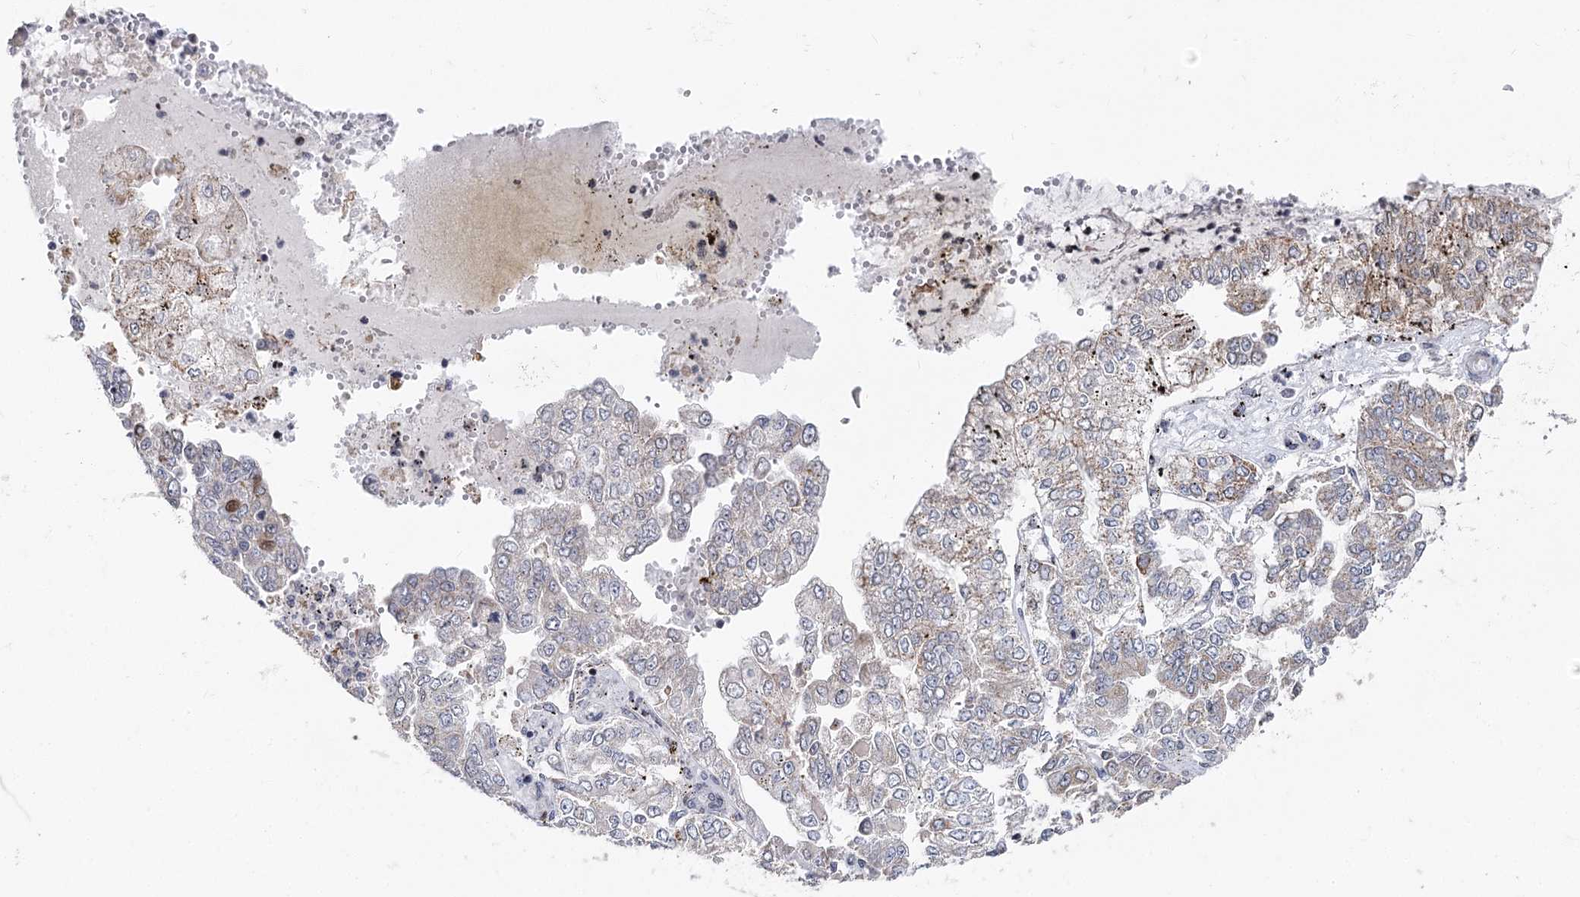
{"staining": {"intensity": "weak", "quantity": "<25%", "location": "cytoplasmic/membranous"}, "tissue": "stomach cancer", "cell_type": "Tumor cells", "image_type": "cancer", "snomed": [{"axis": "morphology", "description": "Adenocarcinoma, NOS"}, {"axis": "topography", "description": "Stomach"}], "caption": "The micrograph exhibits no staining of tumor cells in stomach adenocarcinoma.", "gene": "PTGR1", "patient": {"sex": "male", "age": 76}}